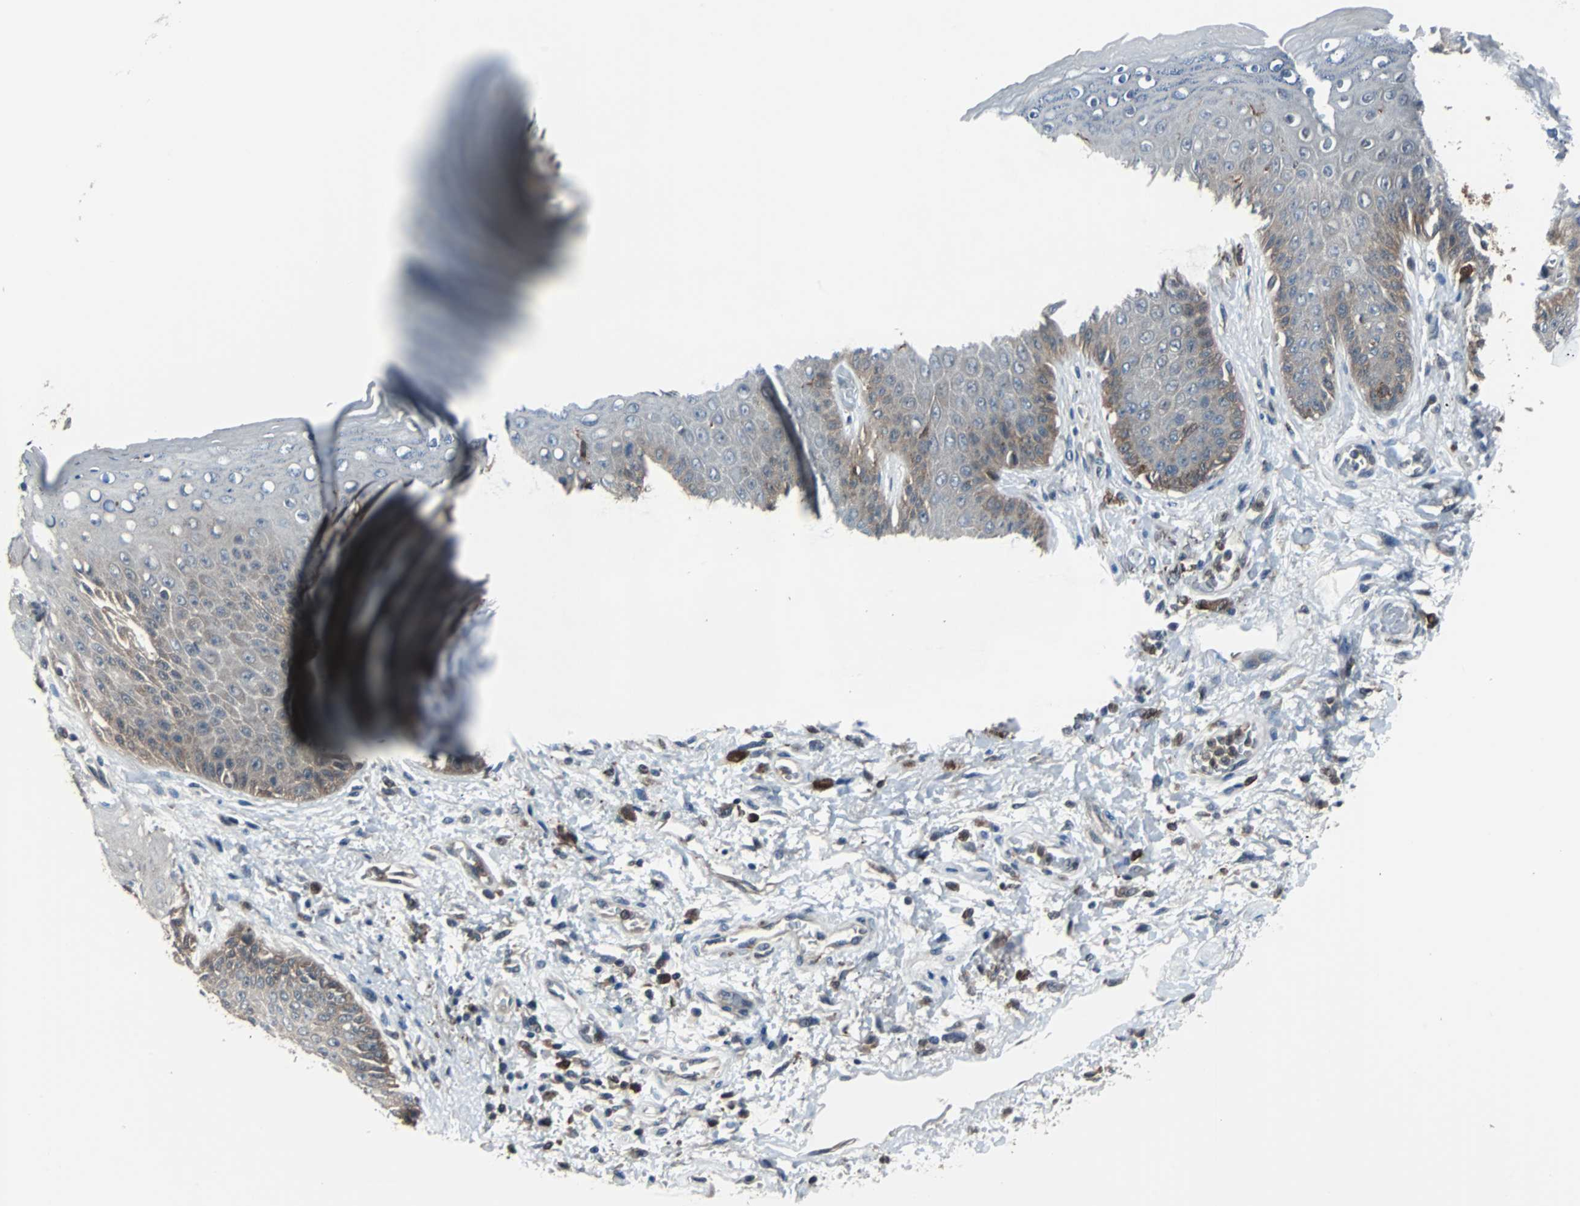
{"staining": {"intensity": "weak", "quantity": "<25%", "location": "cytoplasmic/membranous"}, "tissue": "skin", "cell_type": "Epidermal cells", "image_type": "normal", "snomed": [{"axis": "morphology", "description": "Normal tissue, NOS"}, {"axis": "topography", "description": "Anal"}], "caption": "DAB (3,3'-diaminobenzidine) immunohistochemical staining of normal human skin reveals no significant positivity in epidermal cells.", "gene": "PAK1", "patient": {"sex": "female", "age": 46}}